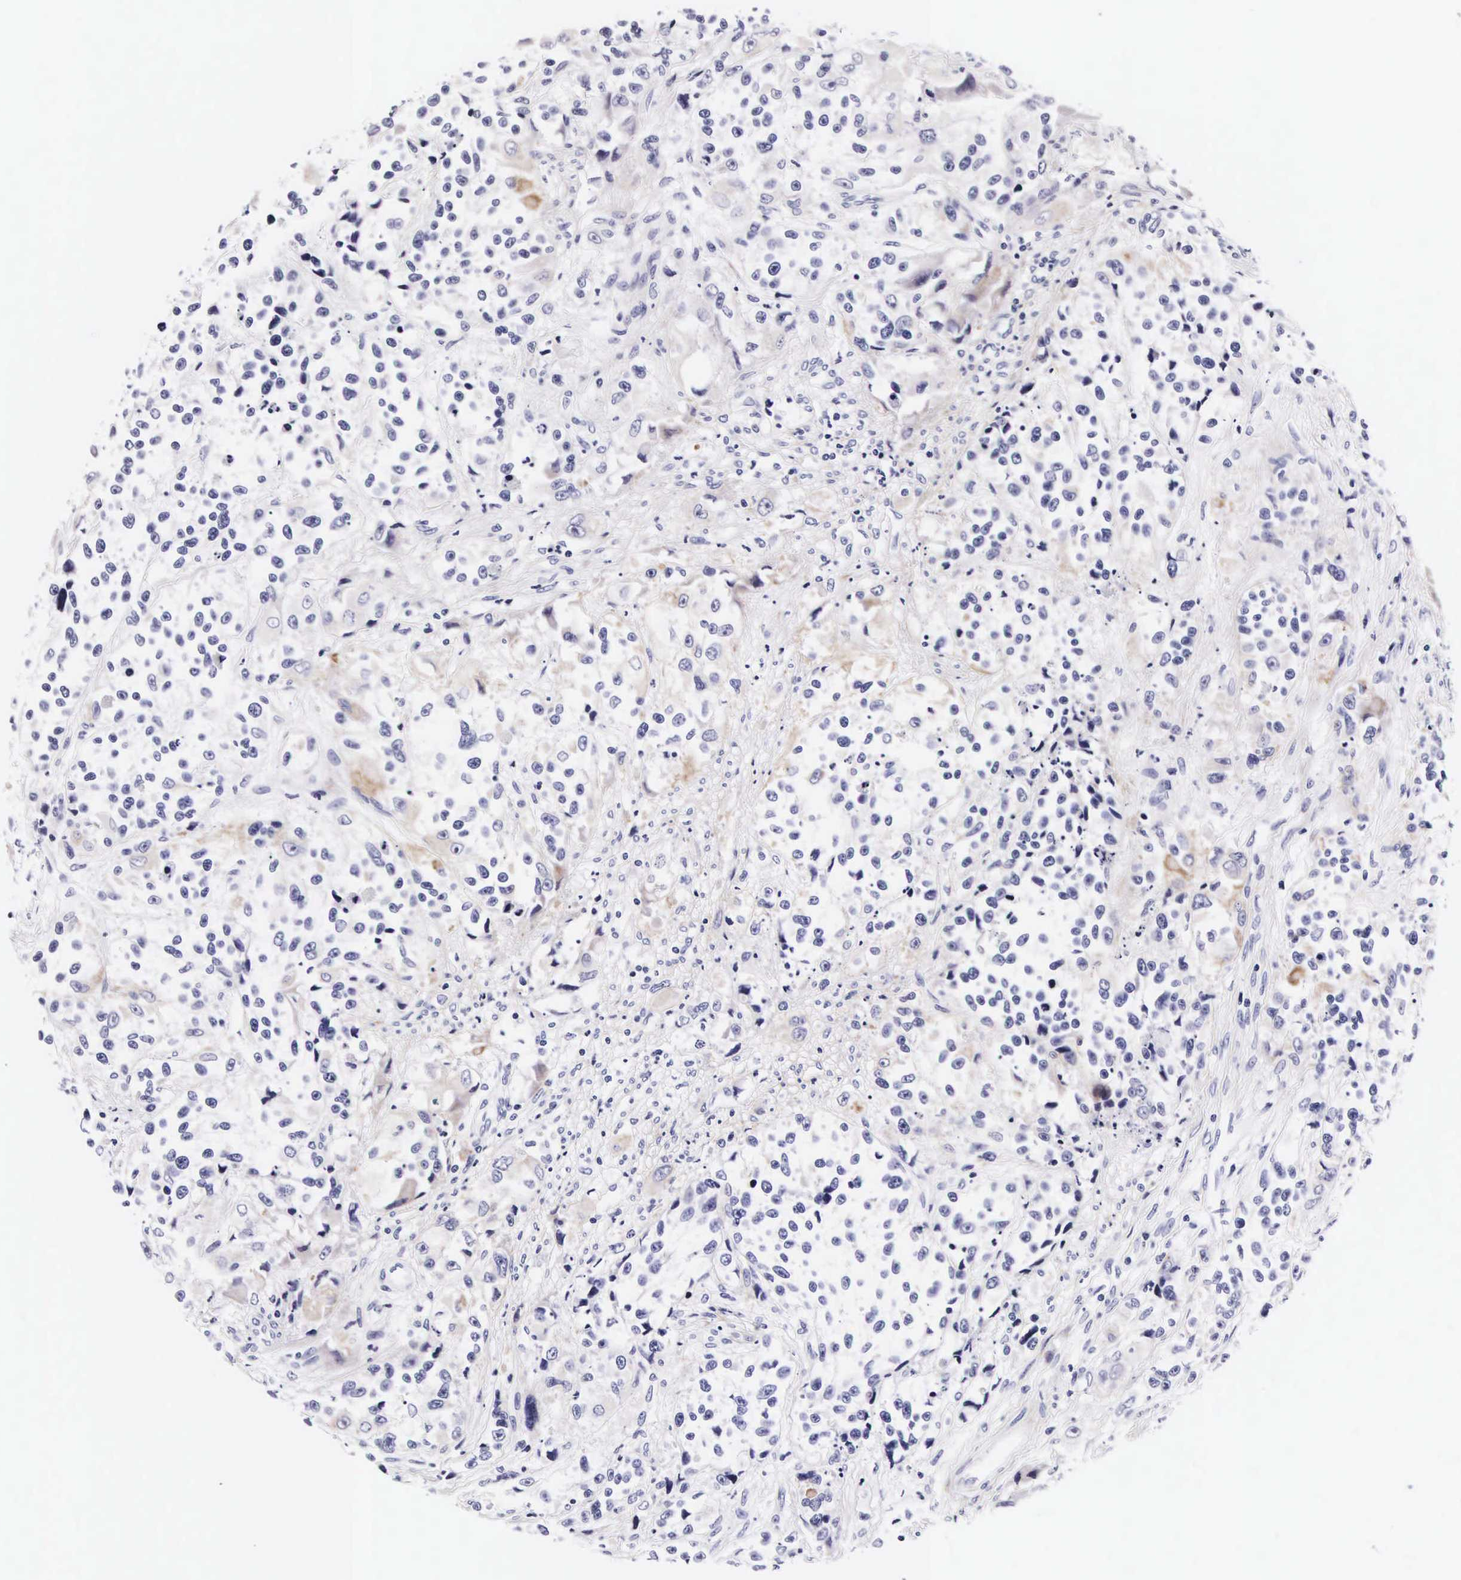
{"staining": {"intensity": "negative", "quantity": "none", "location": "none"}, "tissue": "urothelial cancer", "cell_type": "Tumor cells", "image_type": "cancer", "snomed": [{"axis": "morphology", "description": "Urothelial carcinoma, High grade"}, {"axis": "topography", "description": "Urinary bladder"}], "caption": "IHC image of neoplastic tissue: high-grade urothelial carcinoma stained with DAB demonstrates no significant protein staining in tumor cells. Brightfield microscopy of IHC stained with DAB (brown) and hematoxylin (blue), captured at high magnification.", "gene": "UPRT", "patient": {"sex": "female", "age": 81}}